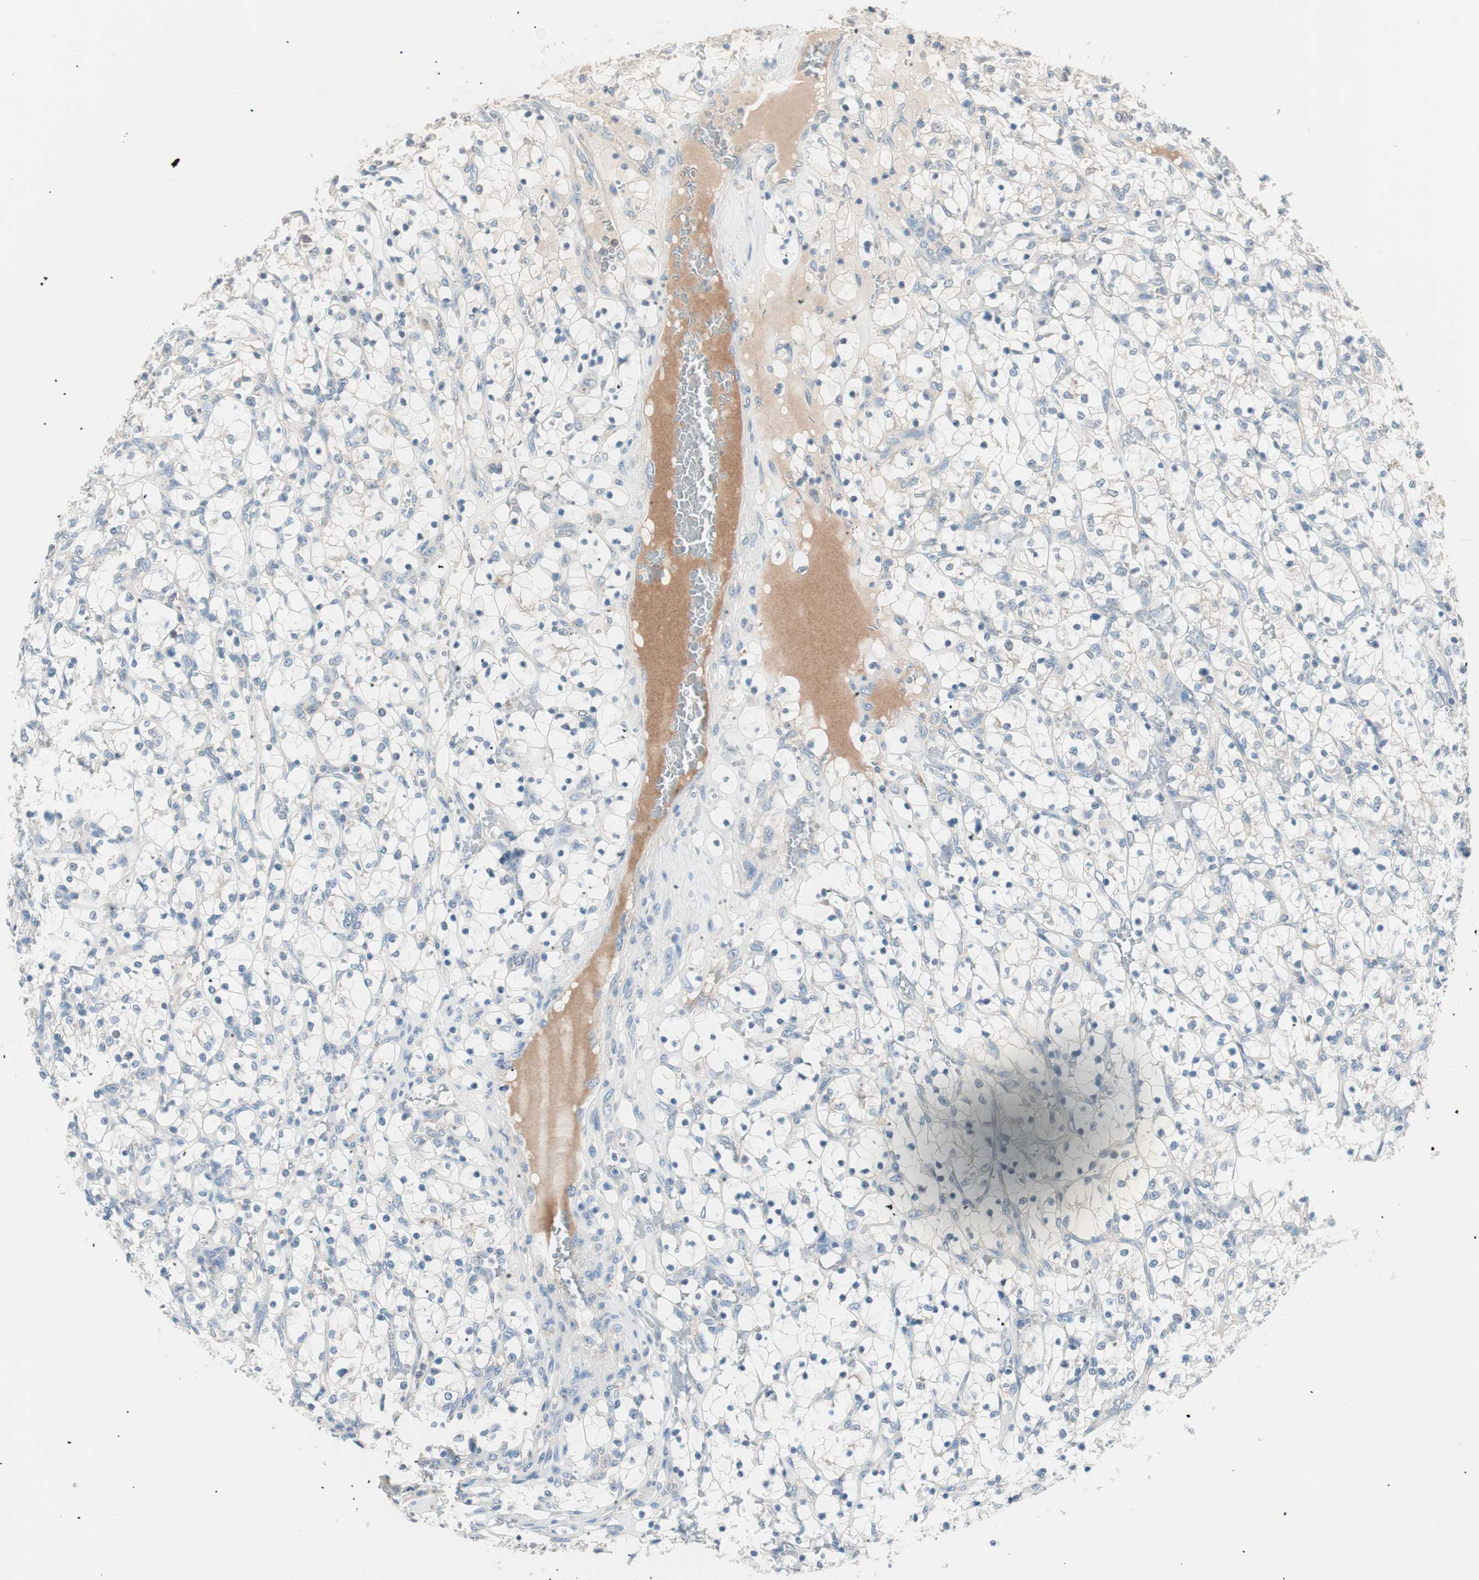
{"staining": {"intensity": "negative", "quantity": "none", "location": "none"}, "tissue": "renal cancer", "cell_type": "Tumor cells", "image_type": "cancer", "snomed": [{"axis": "morphology", "description": "Adenocarcinoma, NOS"}, {"axis": "topography", "description": "Kidney"}], "caption": "Immunohistochemical staining of human adenocarcinoma (renal) shows no significant expression in tumor cells.", "gene": "RAD54B", "patient": {"sex": "female", "age": 69}}